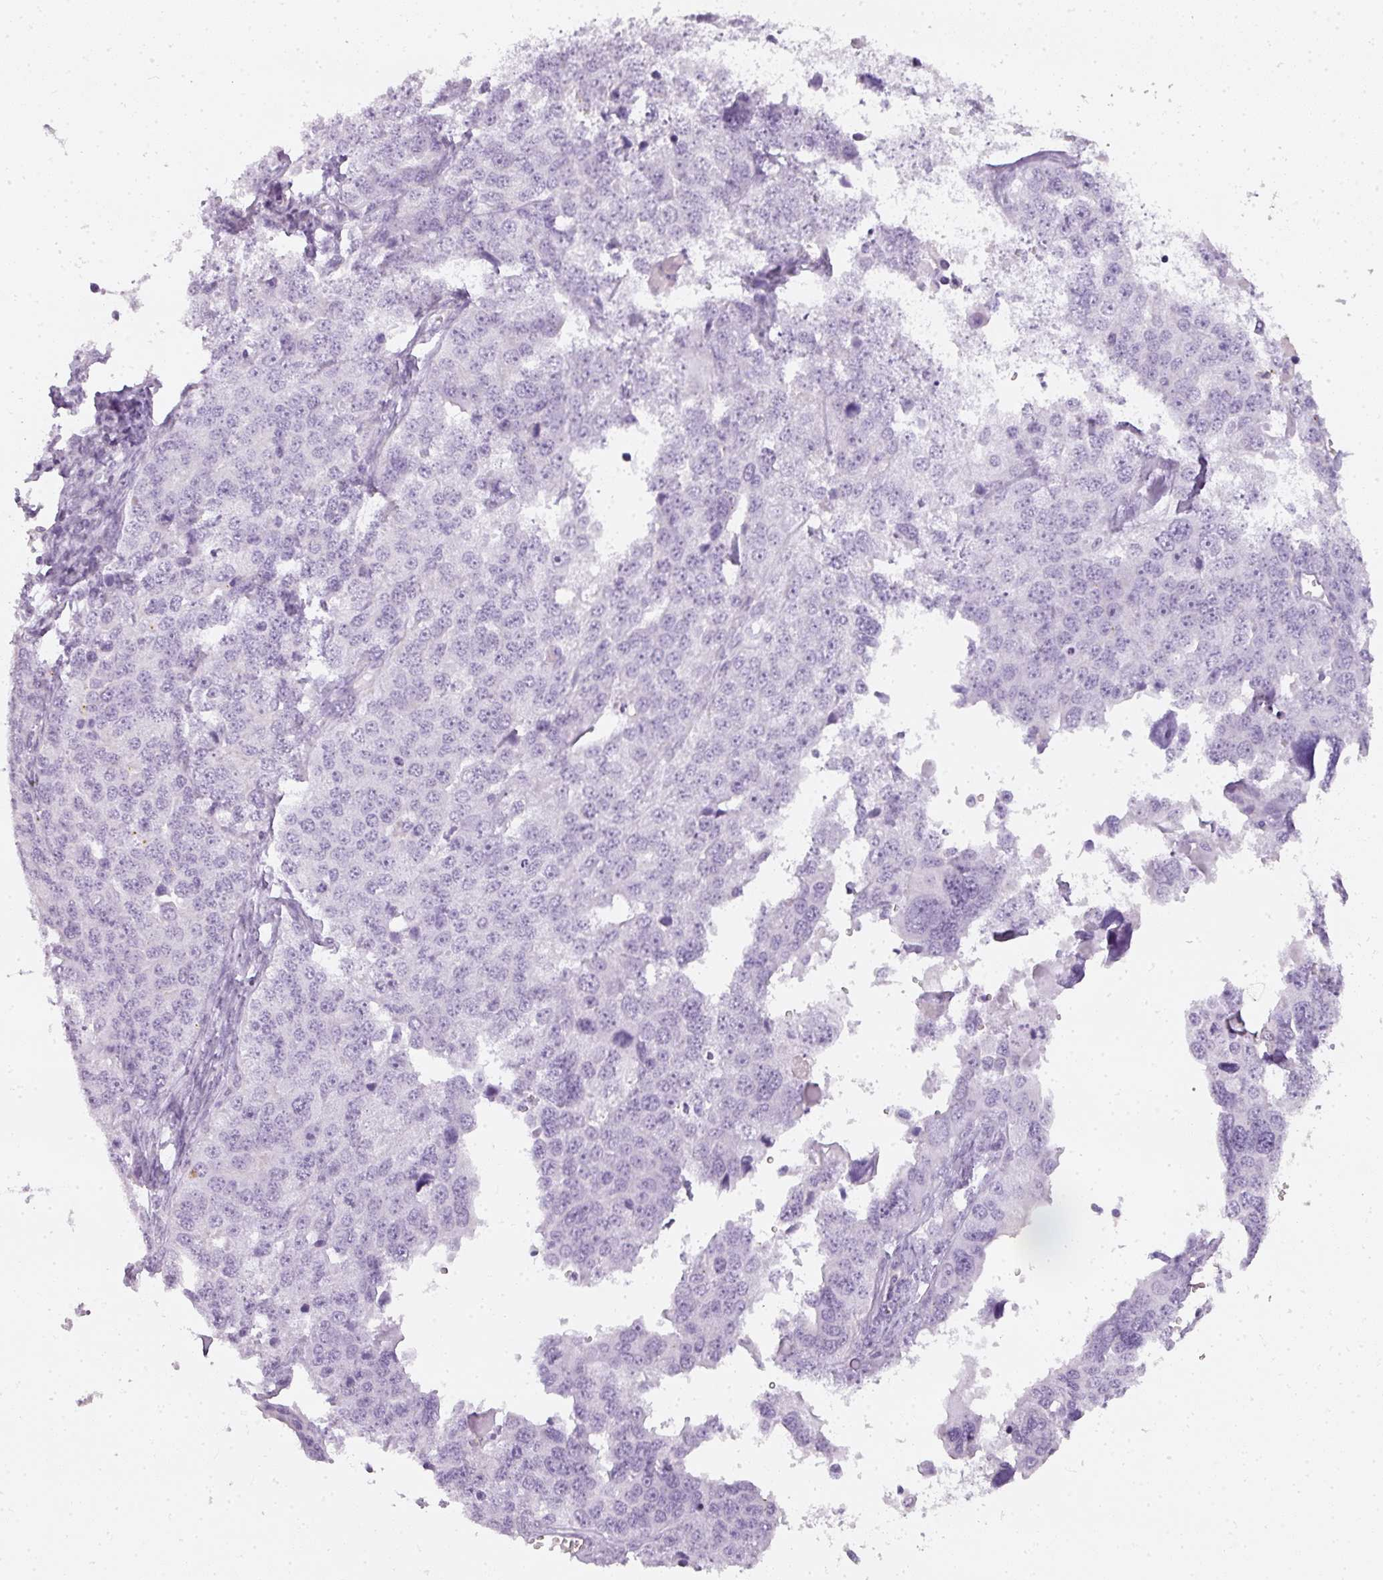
{"staining": {"intensity": "negative", "quantity": "none", "location": "none"}, "tissue": "ovarian cancer", "cell_type": "Tumor cells", "image_type": "cancer", "snomed": [{"axis": "morphology", "description": "Cystadenocarcinoma, serous, NOS"}, {"axis": "topography", "description": "Ovary"}], "caption": "DAB (3,3'-diaminobenzidine) immunohistochemical staining of ovarian cancer (serous cystadenocarcinoma) shows no significant expression in tumor cells. (DAB immunohistochemistry visualized using brightfield microscopy, high magnification).", "gene": "TMEM42", "patient": {"sex": "female", "age": 76}}